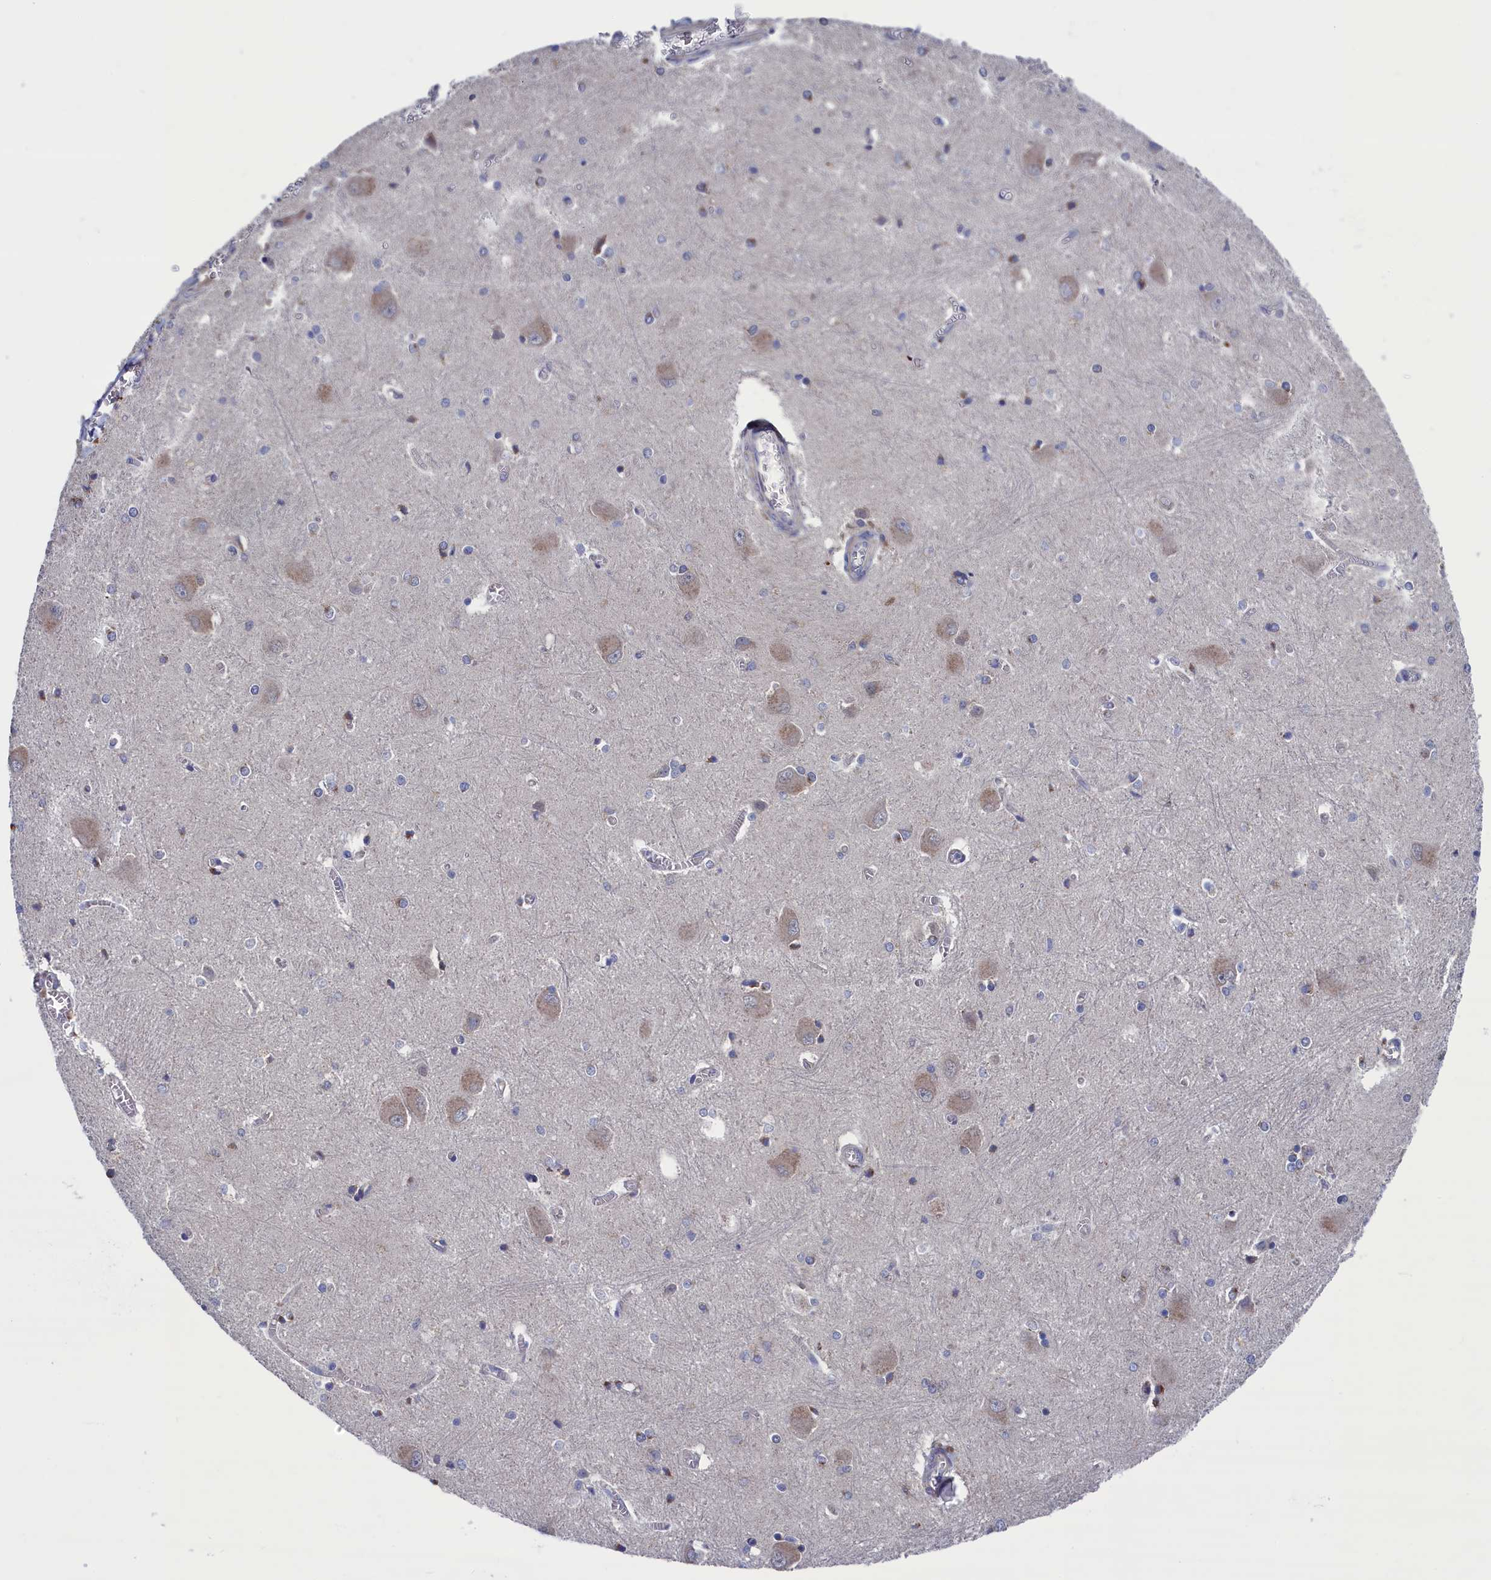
{"staining": {"intensity": "negative", "quantity": "none", "location": "none"}, "tissue": "caudate", "cell_type": "Glial cells", "image_type": "normal", "snomed": [{"axis": "morphology", "description": "Normal tissue, NOS"}, {"axis": "topography", "description": "Lateral ventricle wall"}], "caption": "The micrograph displays no significant expression in glial cells of caudate.", "gene": "SPATA13", "patient": {"sex": "male", "age": 37}}